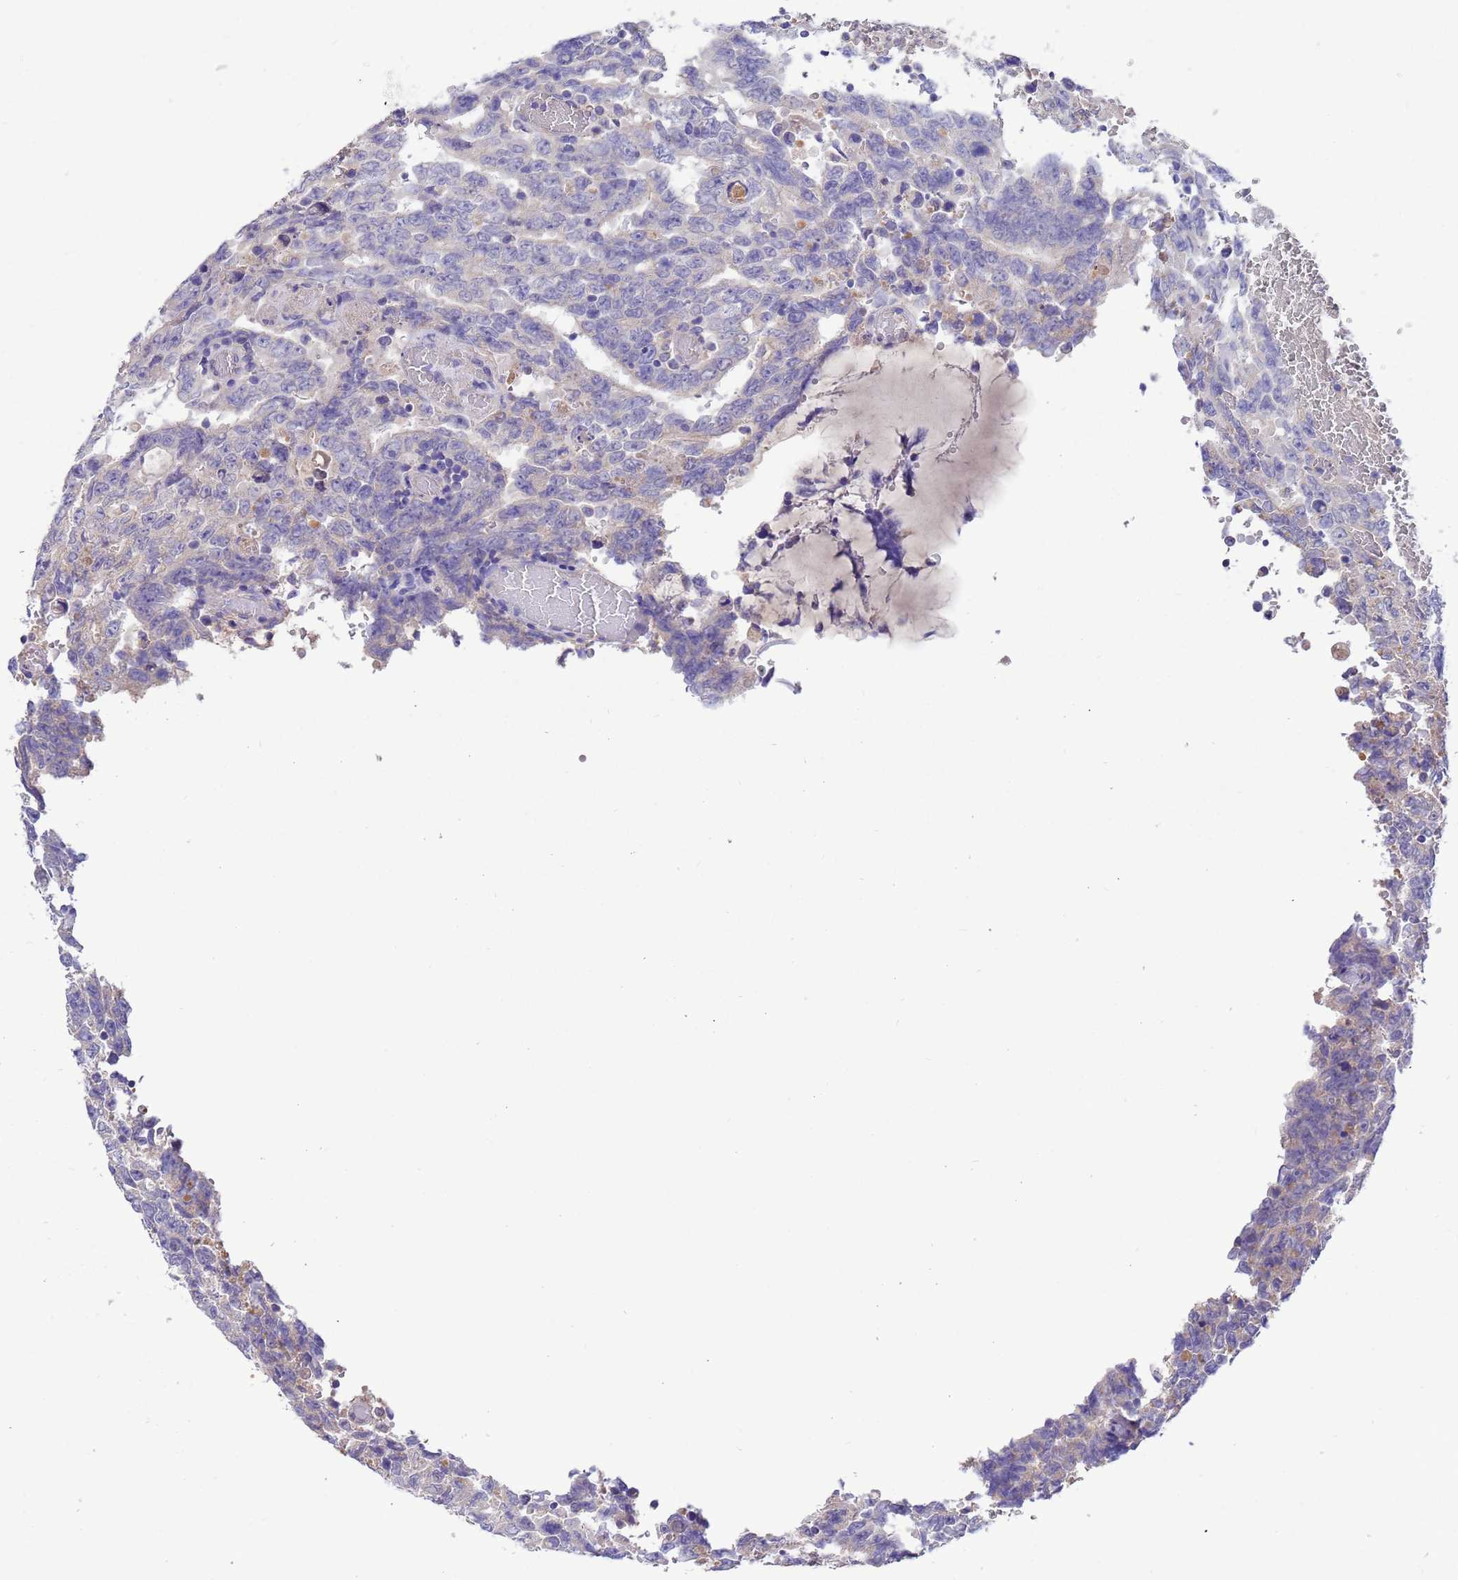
{"staining": {"intensity": "negative", "quantity": "none", "location": "none"}, "tissue": "testis cancer", "cell_type": "Tumor cells", "image_type": "cancer", "snomed": [{"axis": "morphology", "description": "Carcinoma, Embryonal, NOS"}, {"axis": "topography", "description": "Testis"}], "caption": "Immunohistochemistry (IHC) image of human embryonal carcinoma (testis) stained for a protein (brown), which exhibits no staining in tumor cells. Brightfield microscopy of immunohistochemistry stained with DAB (brown) and hematoxylin (blue), captured at high magnification.", "gene": "SRL", "patient": {"sex": "male", "age": 26}}